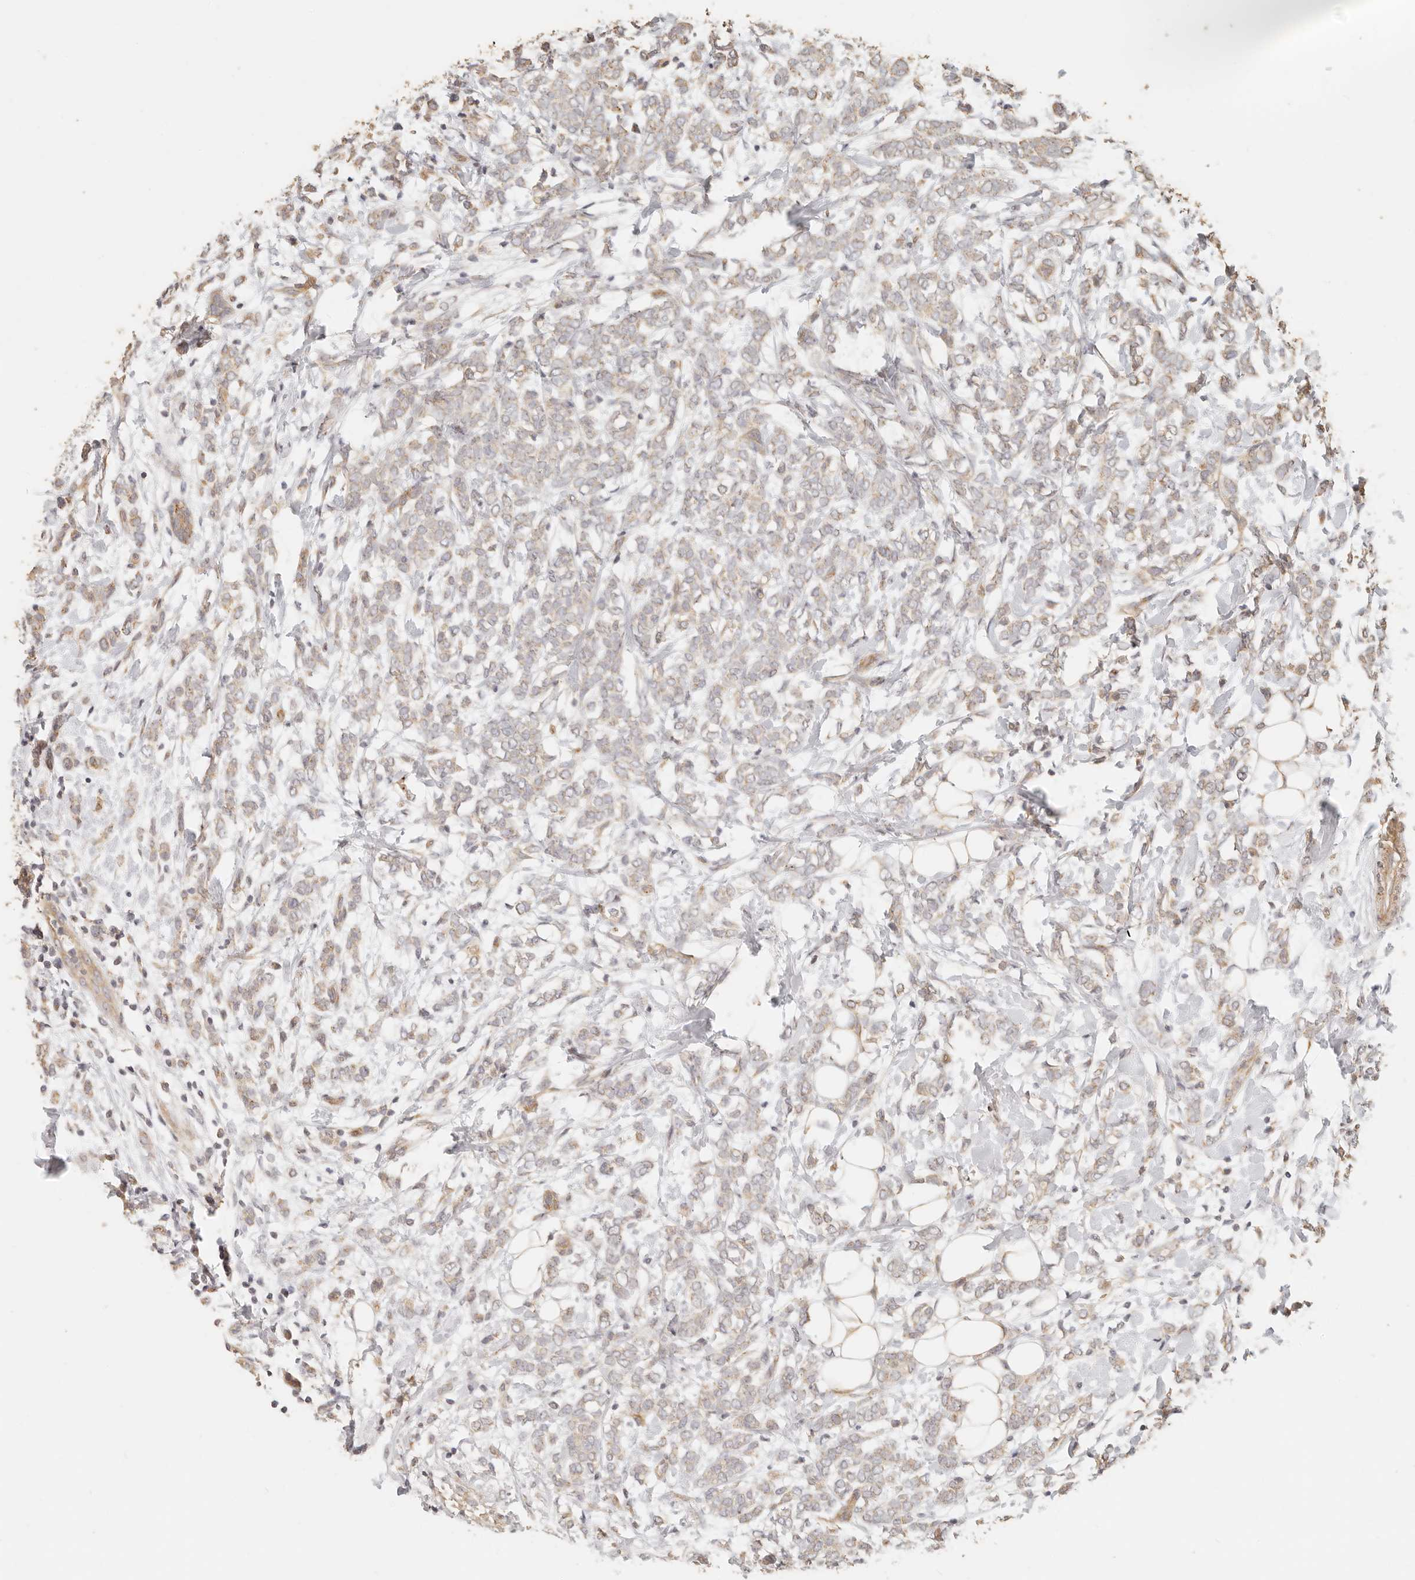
{"staining": {"intensity": "weak", "quantity": "25%-75%", "location": "cytoplasmic/membranous"}, "tissue": "breast cancer", "cell_type": "Tumor cells", "image_type": "cancer", "snomed": [{"axis": "morphology", "description": "Normal tissue, NOS"}, {"axis": "morphology", "description": "Lobular carcinoma"}, {"axis": "topography", "description": "Breast"}], "caption": "Breast cancer (lobular carcinoma) tissue demonstrates weak cytoplasmic/membranous positivity in about 25%-75% of tumor cells (IHC, brightfield microscopy, high magnification).", "gene": "PTPN22", "patient": {"sex": "female", "age": 47}}